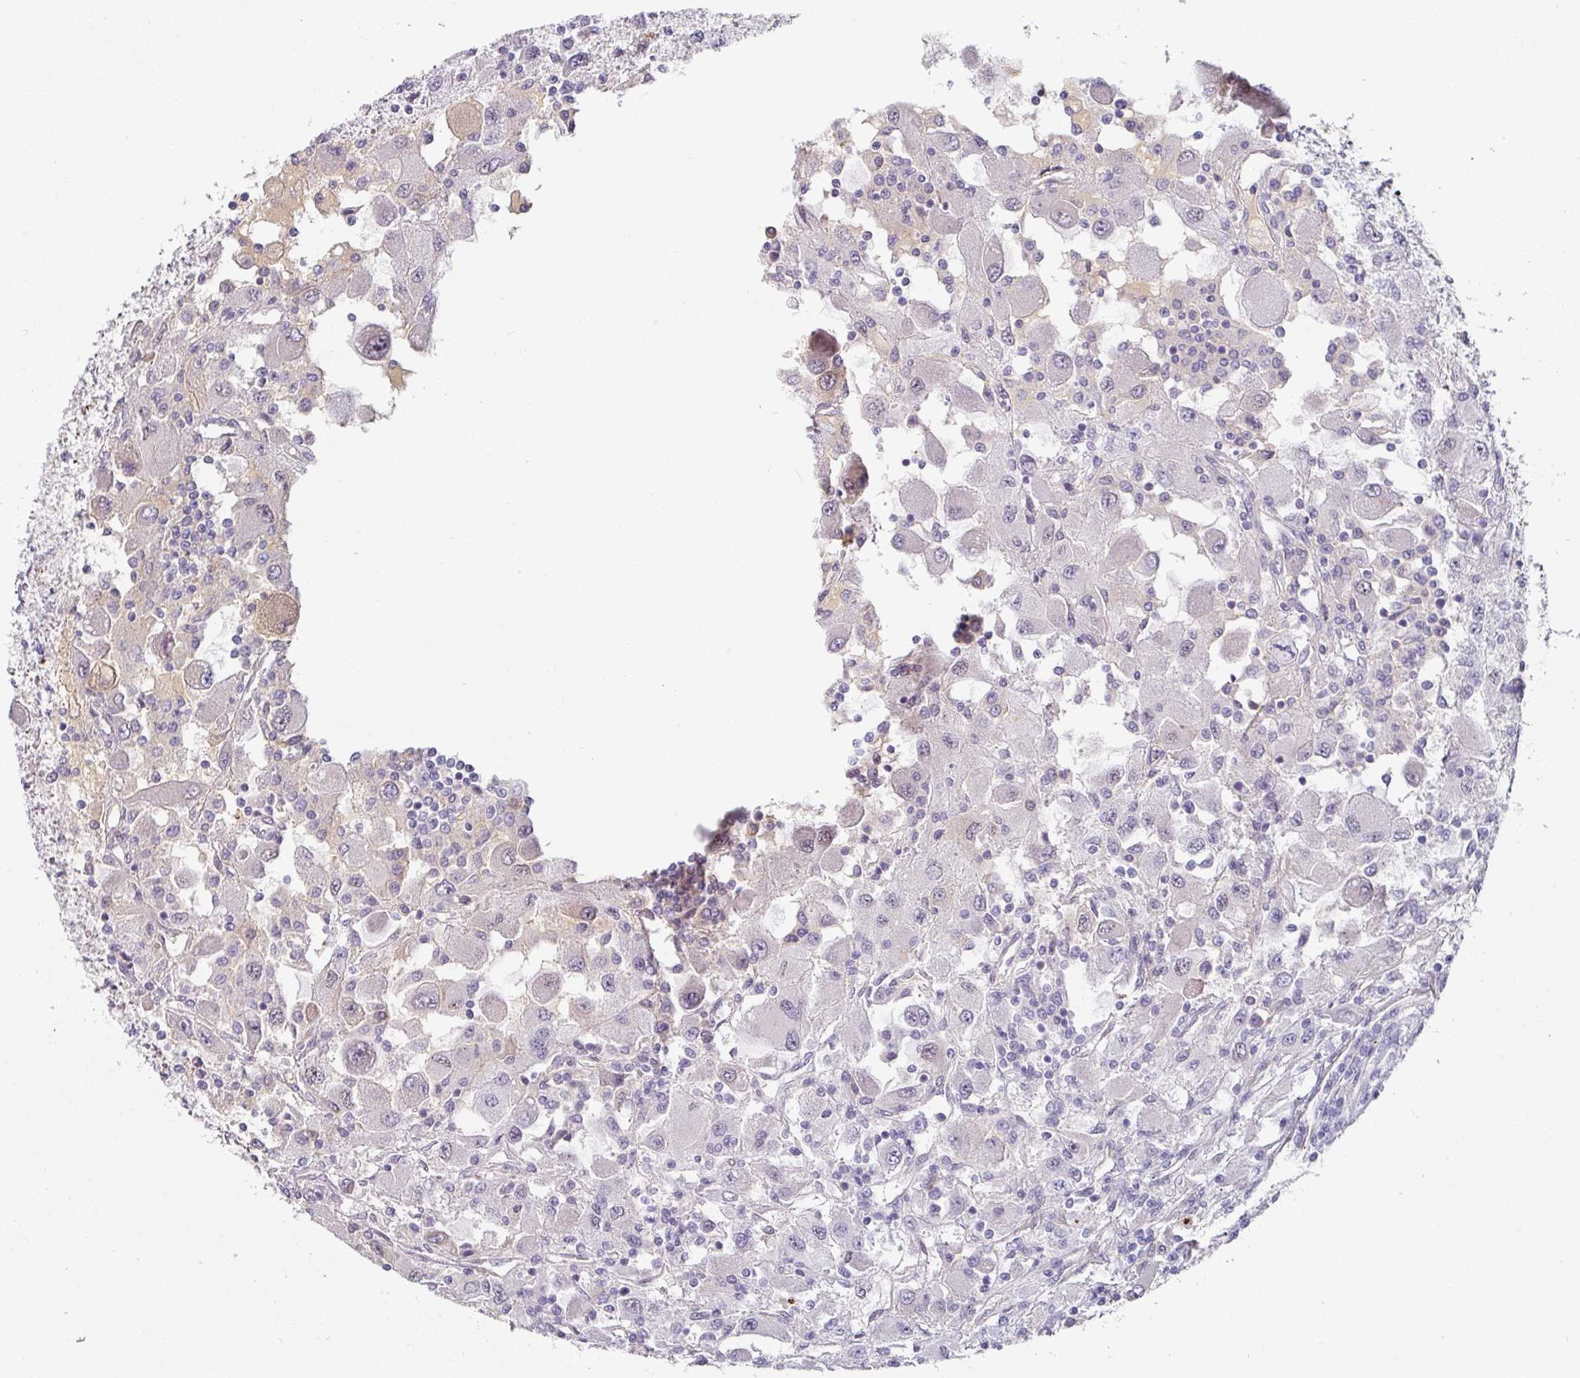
{"staining": {"intensity": "negative", "quantity": "none", "location": "none"}, "tissue": "renal cancer", "cell_type": "Tumor cells", "image_type": "cancer", "snomed": [{"axis": "morphology", "description": "Adenocarcinoma, NOS"}, {"axis": "topography", "description": "Kidney"}], "caption": "This is a micrograph of IHC staining of adenocarcinoma (renal), which shows no expression in tumor cells.", "gene": "CEP78", "patient": {"sex": "female", "age": 67}}